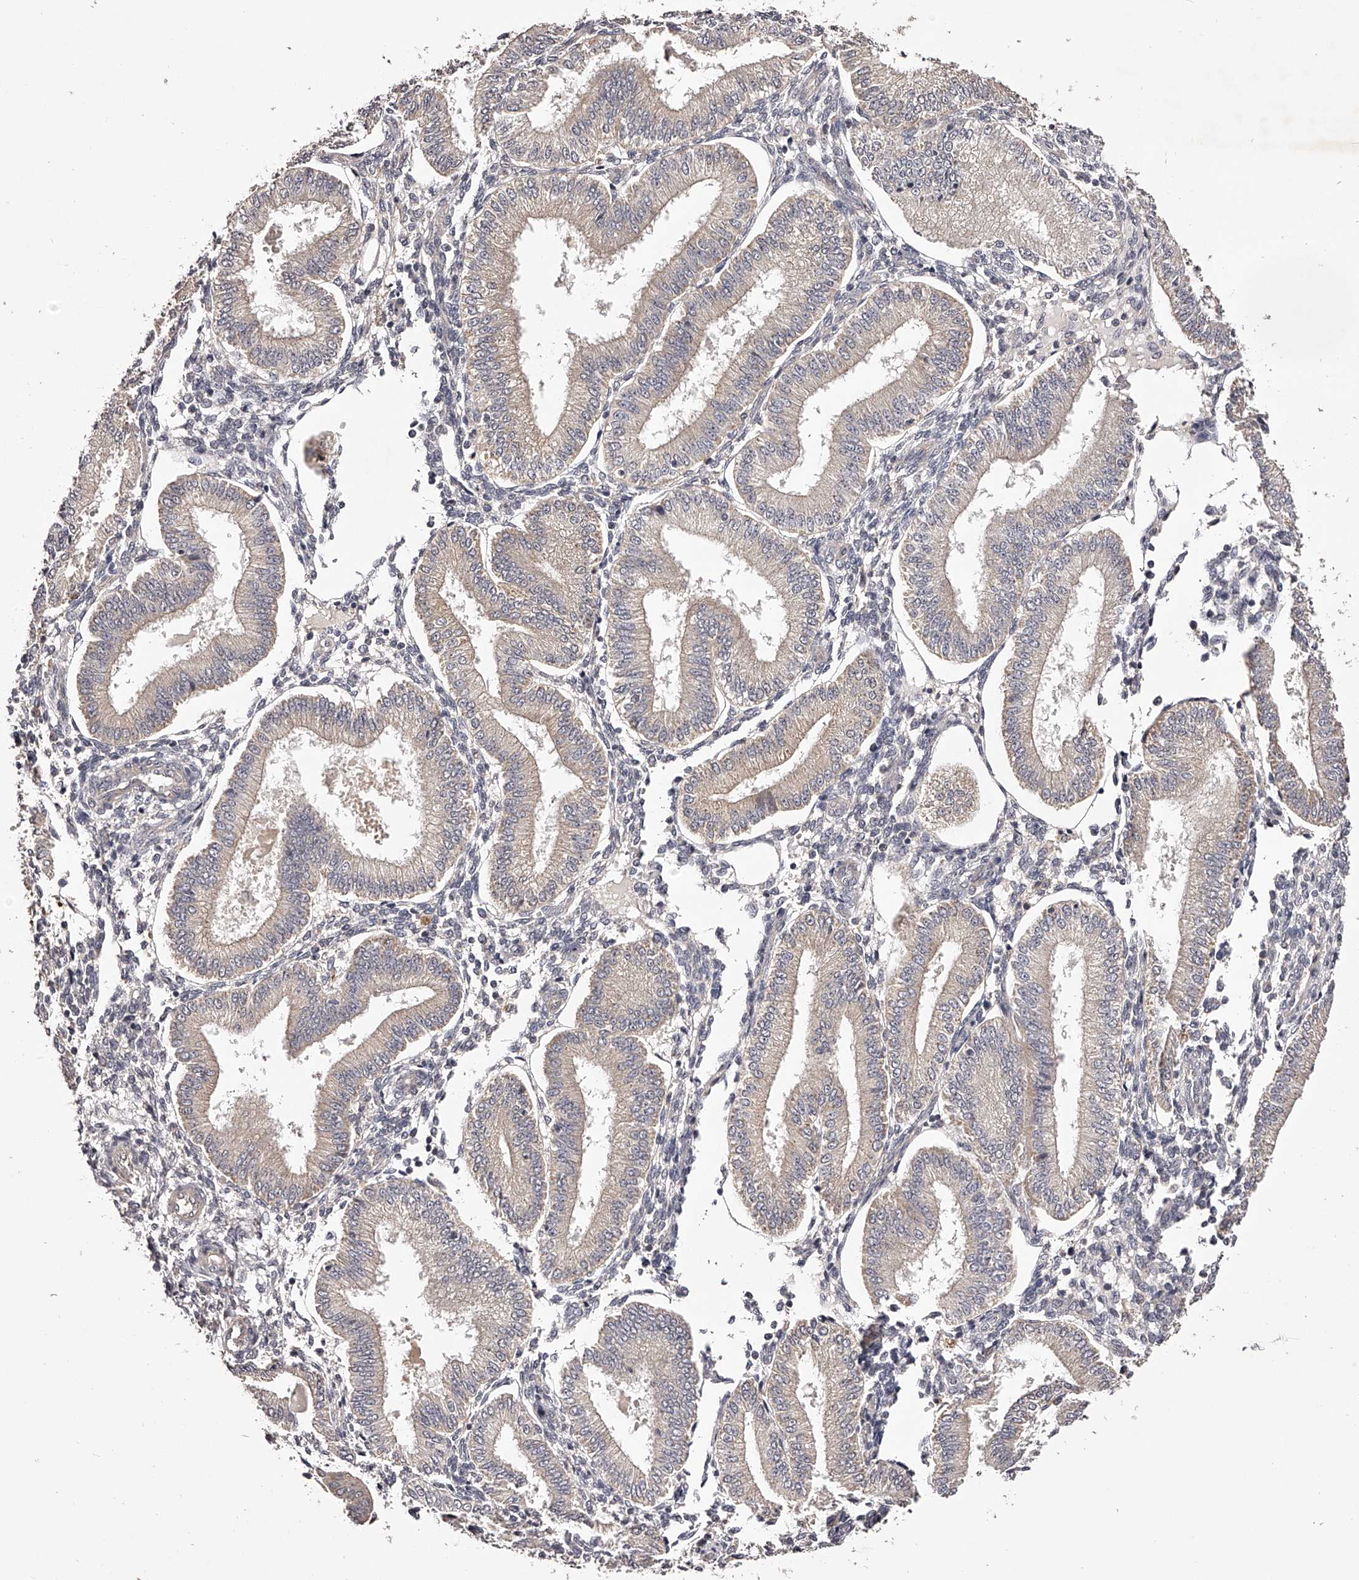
{"staining": {"intensity": "weak", "quantity": "<25%", "location": "cytoplasmic/membranous"}, "tissue": "endometrium", "cell_type": "Cells in endometrial stroma", "image_type": "normal", "snomed": [{"axis": "morphology", "description": "Normal tissue, NOS"}, {"axis": "topography", "description": "Endometrium"}], "caption": "DAB immunohistochemical staining of normal human endometrium displays no significant positivity in cells in endometrial stroma.", "gene": "ODF2L", "patient": {"sex": "female", "age": 39}}